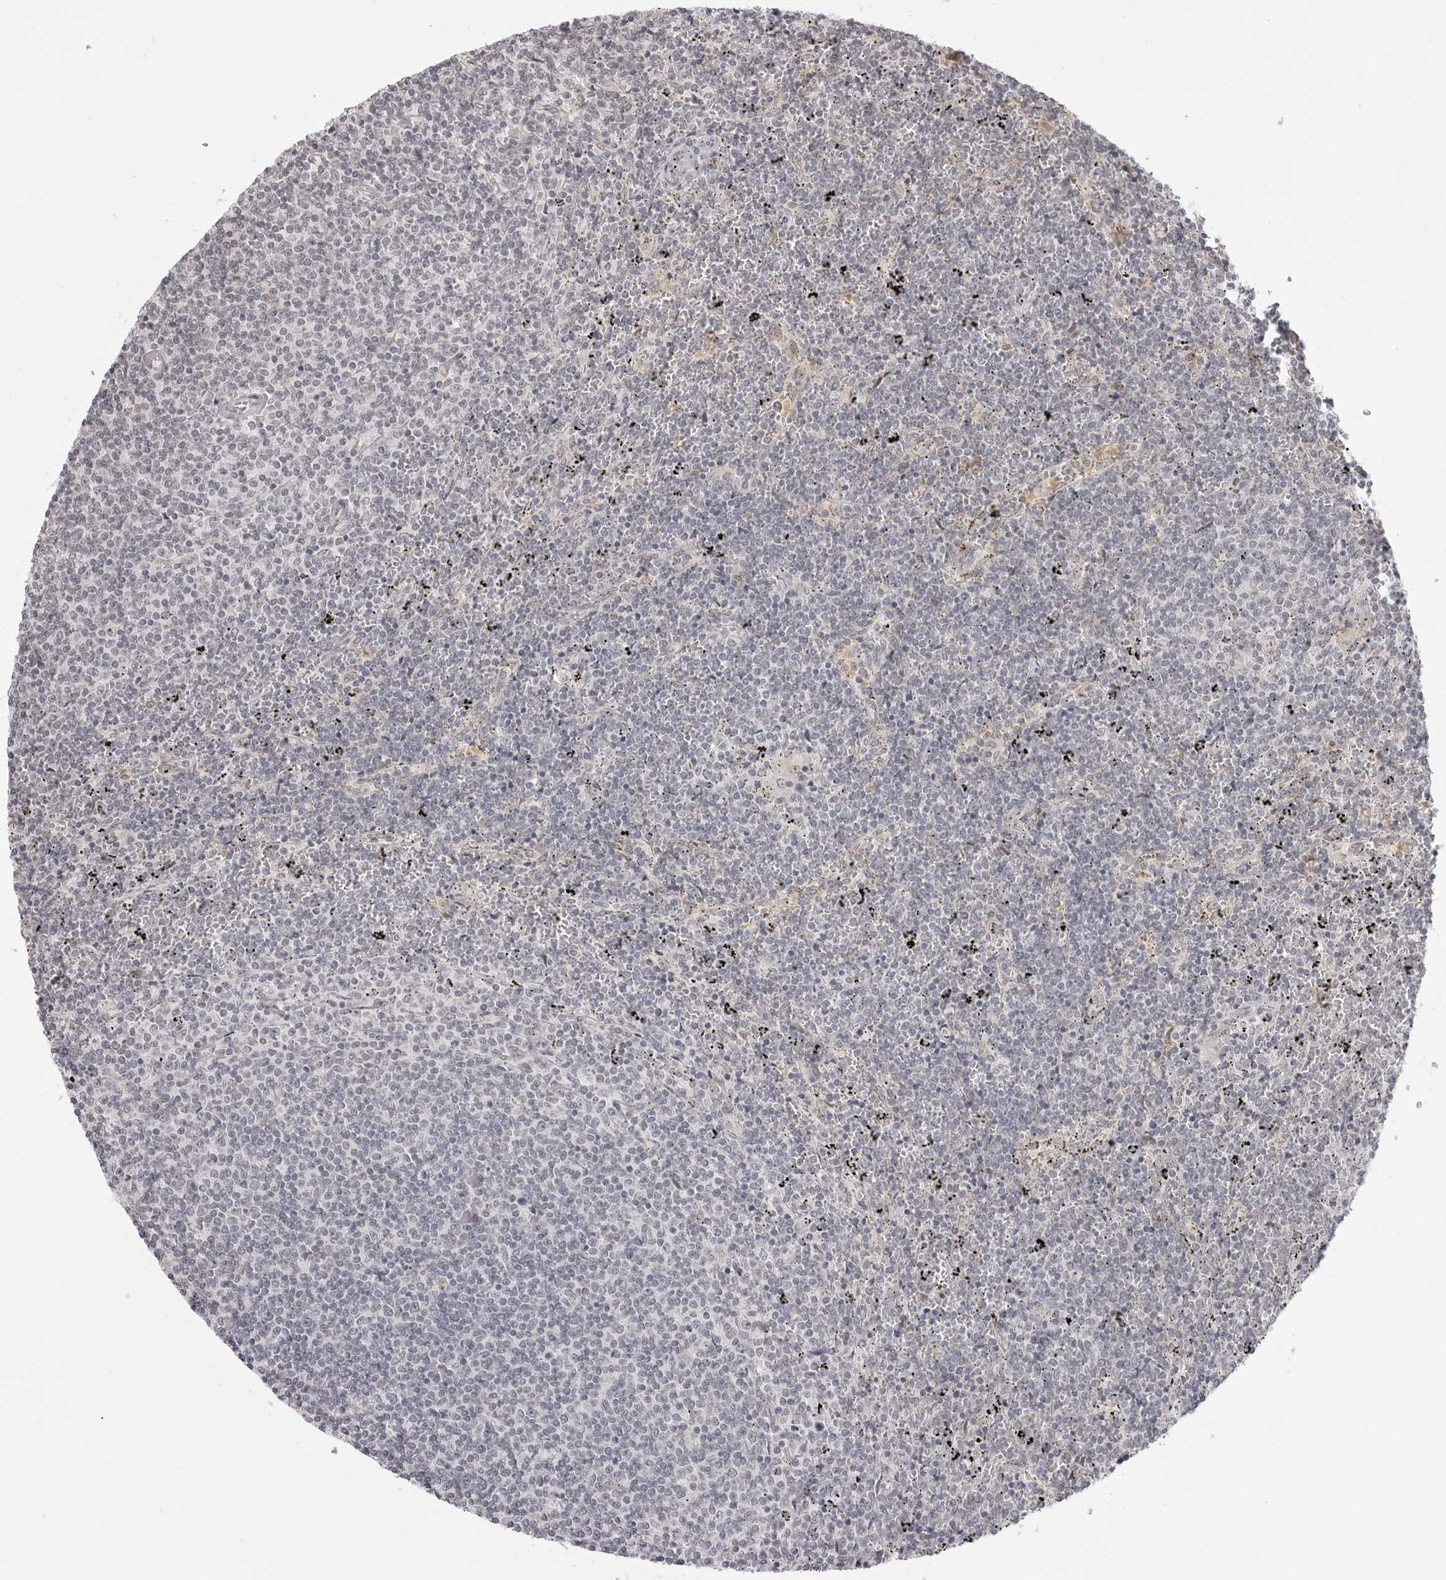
{"staining": {"intensity": "negative", "quantity": "none", "location": "none"}, "tissue": "lymphoma", "cell_type": "Tumor cells", "image_type": "cancer", "snomed": [{"axis": "morphology", "description": "Malignant lymphoma, non-Hodgkin's type, Low grade"}, {"axis": "topography", "description": "Spleen"}], "caption": "The histopathology image shows no staining of tumor cells in lymphoma.", "gene": "SRGAP2", "patient": {"sex": "female", "age": 50}}